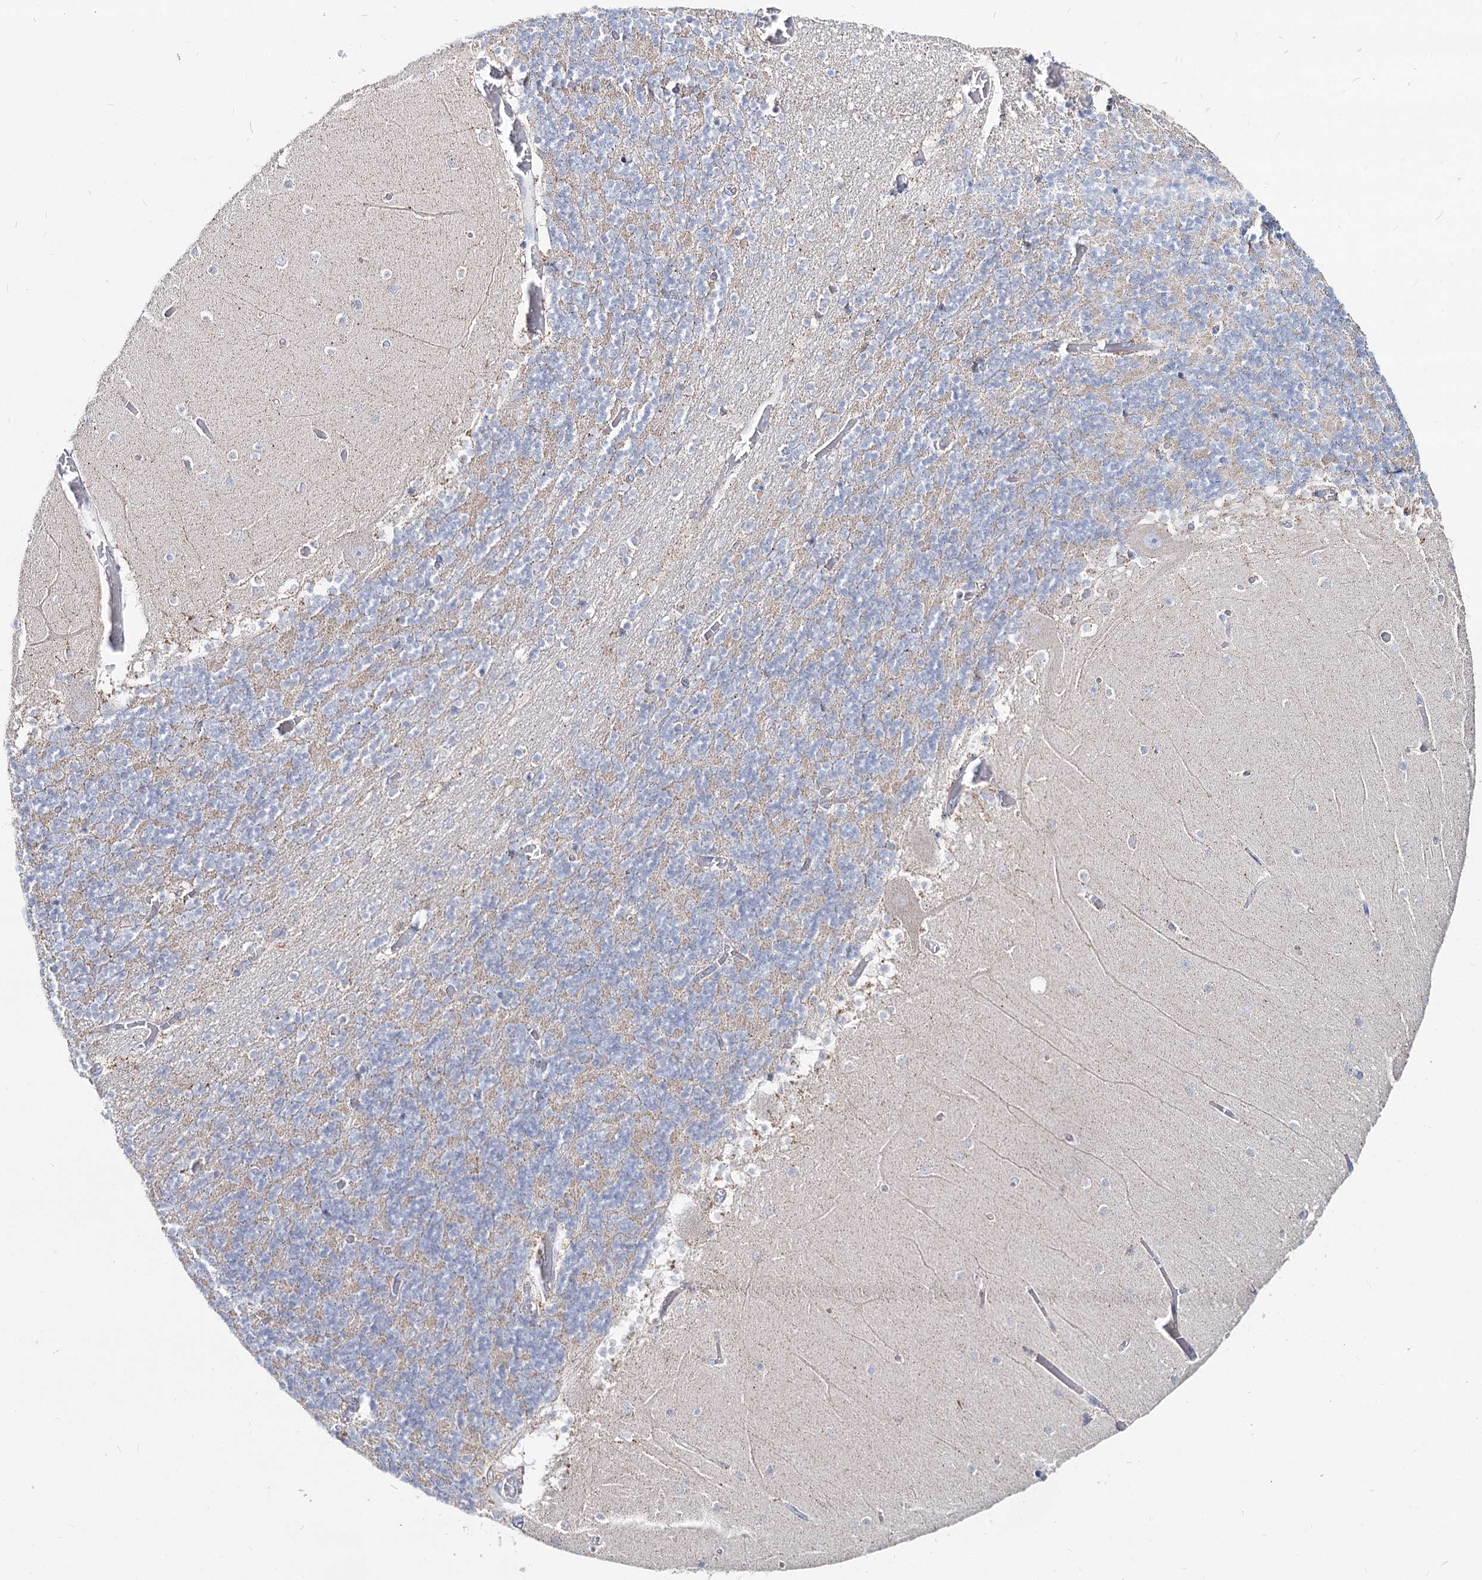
{"staining": {"intensity": "negative", "quantity": "none", "location": "none"}, "tissue": "cerebellum", "cell_type": "Cells in granular layer", "image_type": "normal", "snomed": [{"axis": "morphology", "description": "Normal tissue, NOS"}, {"axis": "topography", "description": "Cerebellum"}], "caption": "The photomicrograph displays no significant staining in cells in granular layer of cerebellum. The staining was performed using DAB to visualize the protein expression in brown, while the nuclei were stained in blue with hematoxylin (Magnification: 20x).", "gene": "MCCC2", "patient": {"sex": "female", "age": 28}}